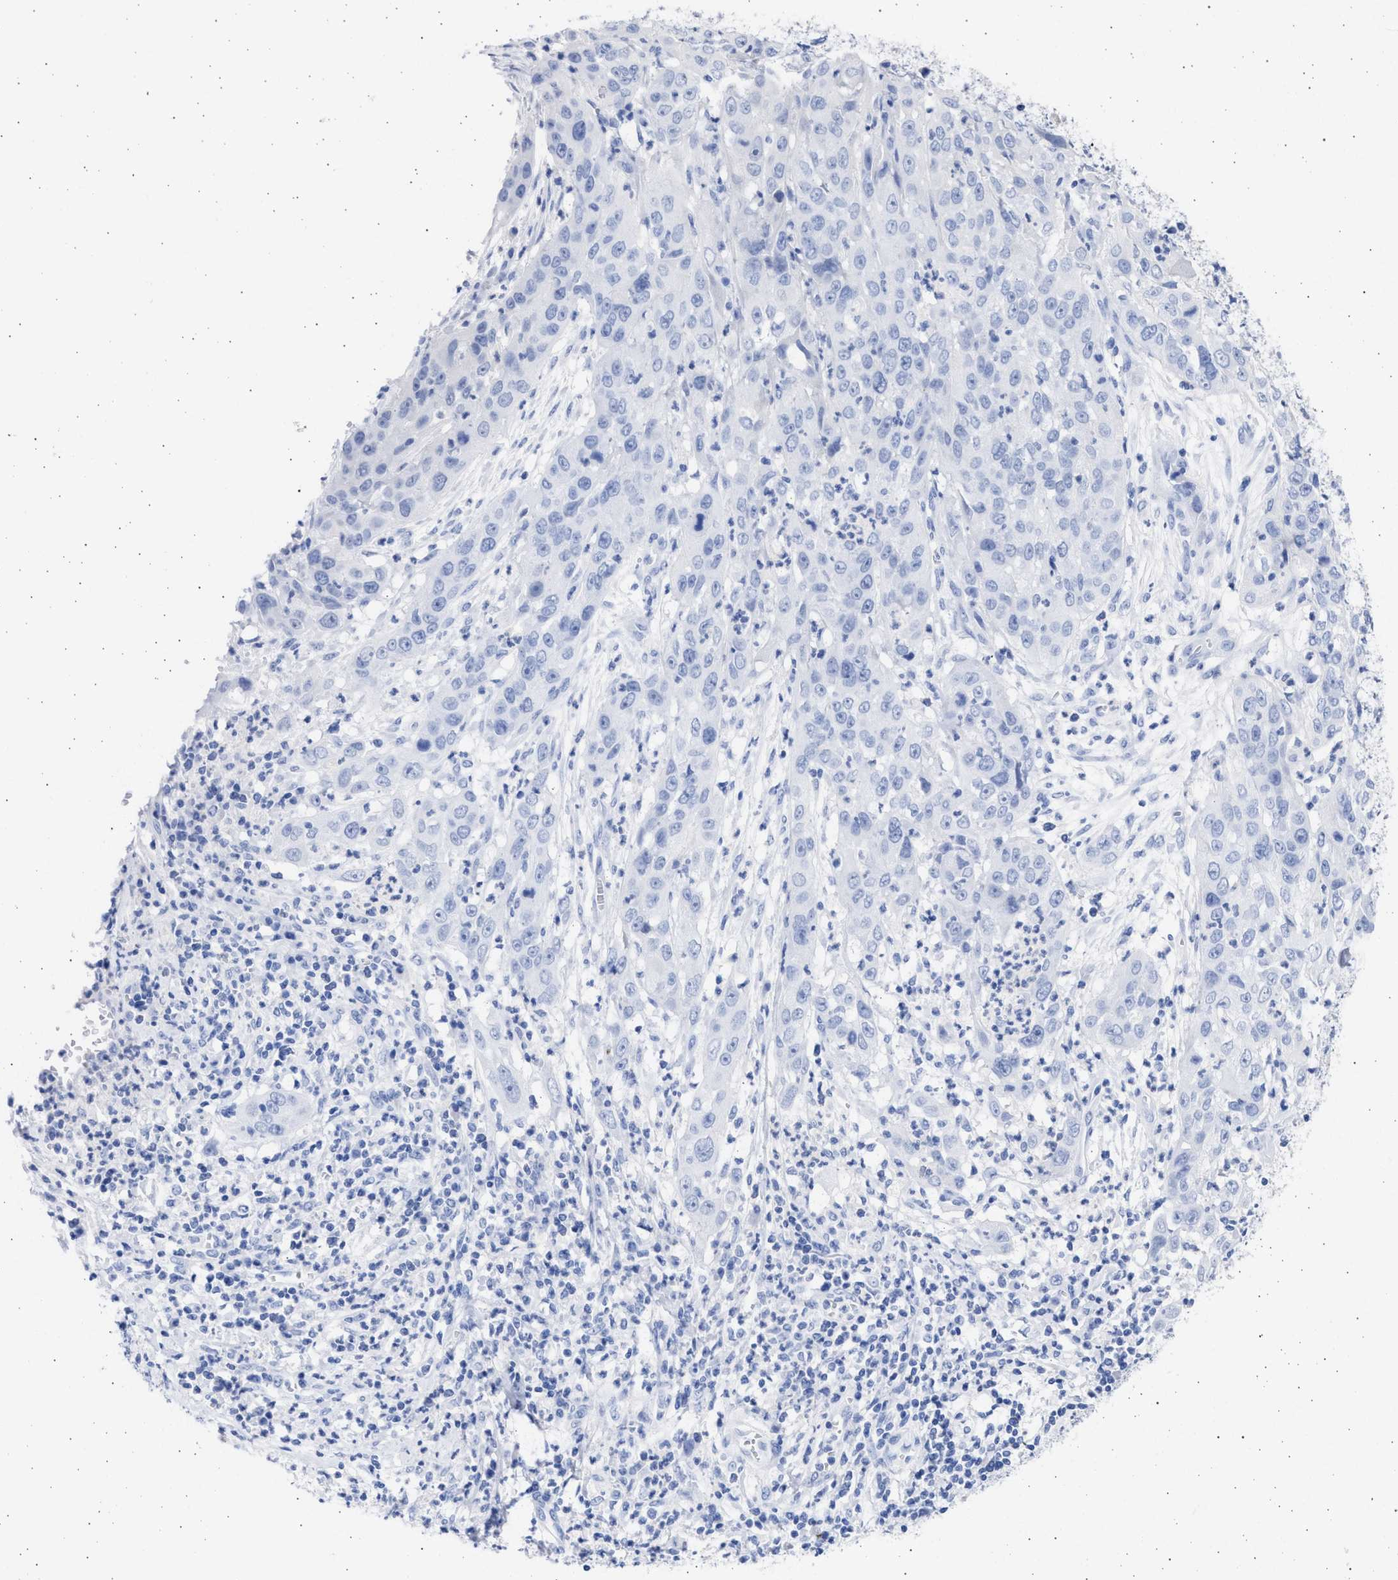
{"staining": {"intensity": "negative", "quantity": "none", "location": "none"}, "tissue": "cervical cancer", "cell_type": "Tumor cells", "image_type": "cancer", "snomed": [{"axis": "morphology", "description": "Squamous cell carcinoma, NOS"}, {"axis": "topography", "description": "Cervix"}], "caption": "Micrograph shows no significant protein staining in tumor cells of cervical cancer.", "gene": "ALDOC", "patient": {"sex": "female", "age": 32}}